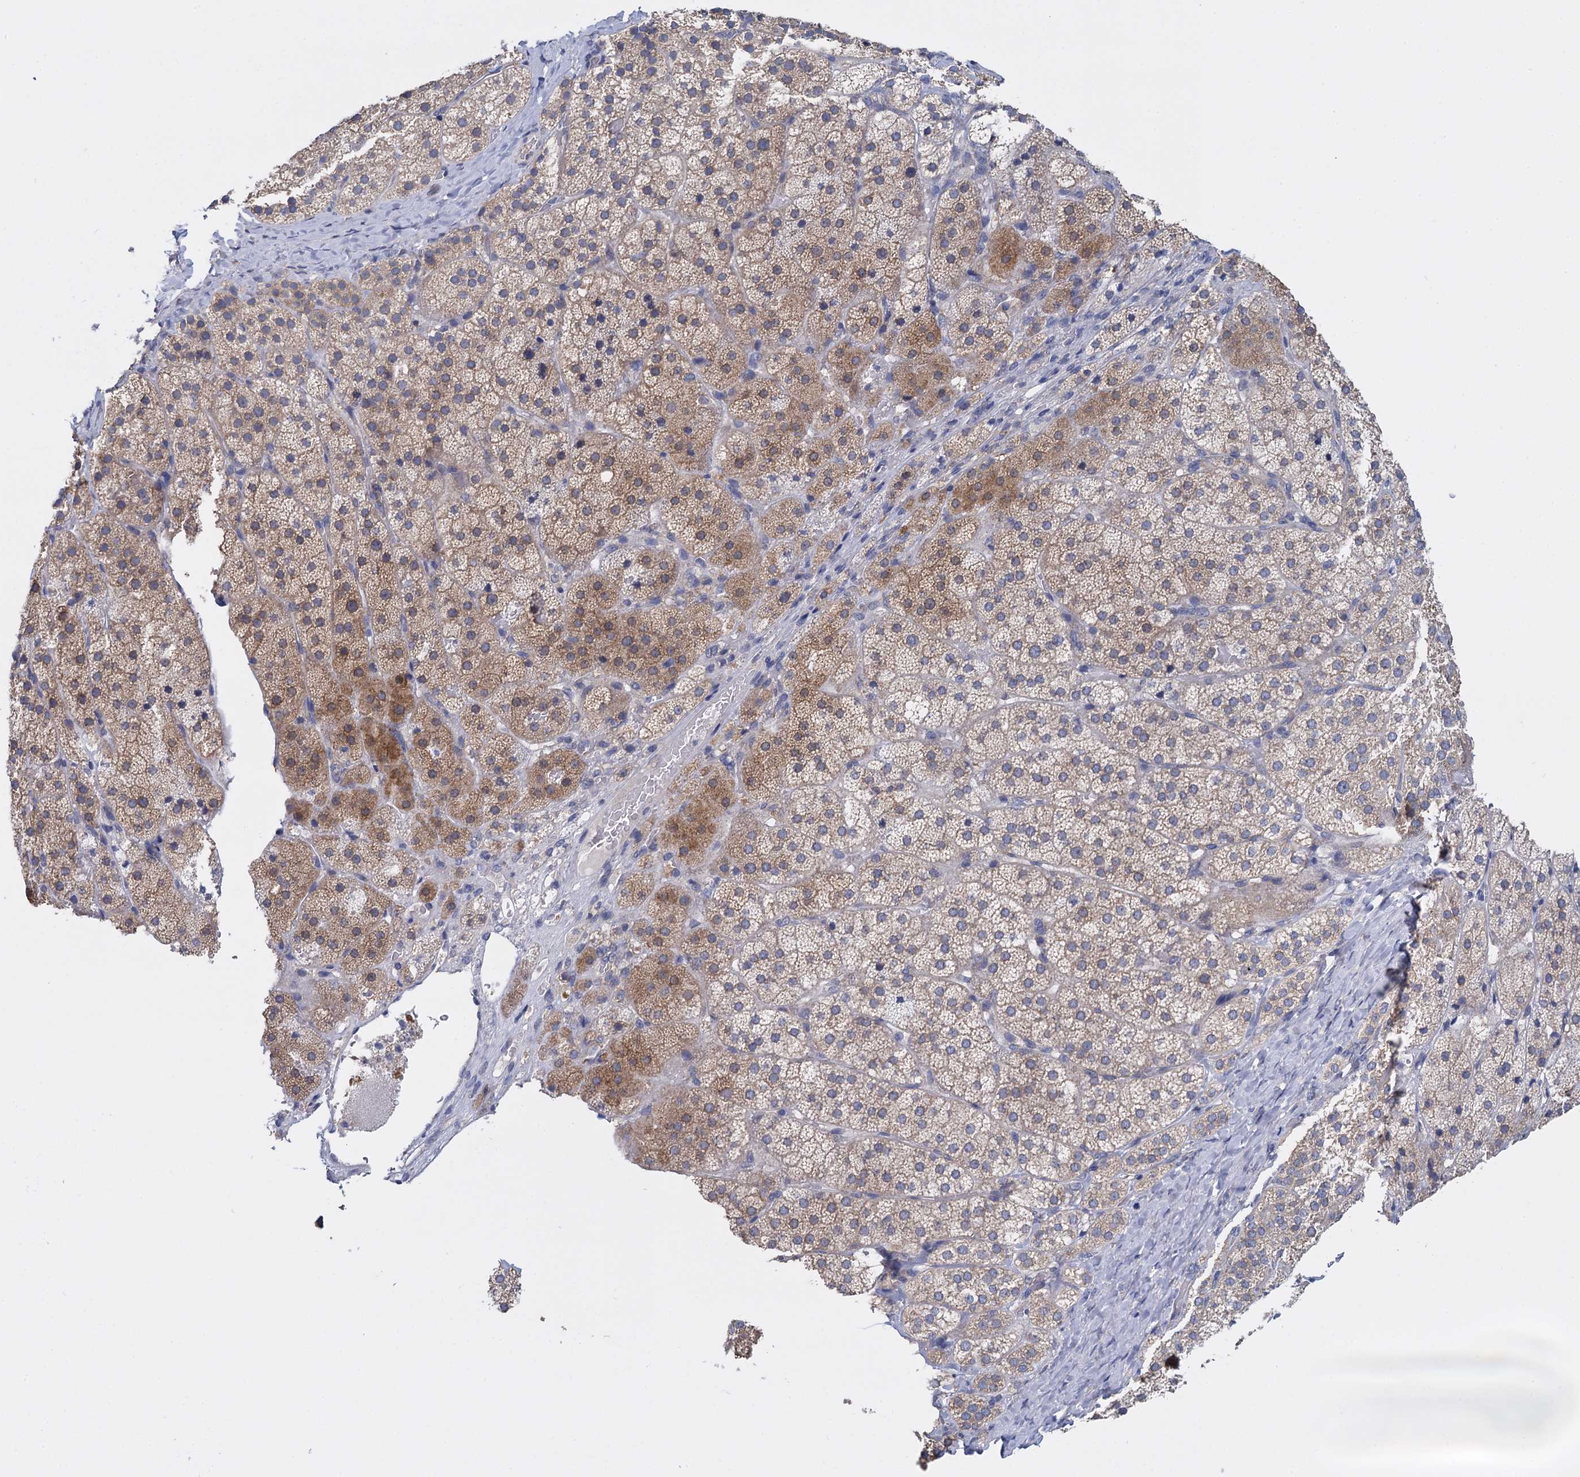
{"staining": {"intensity": "moderate", "quantity": ">75%", "location": "cytoplasmic/membranous"}, "tissue": "adrenal gland", "cell_type": "Glandular cells", "image_type": "normal", "snomed": [{"axis": "morphology", "description": "Normal tissue, NOS"}, {"axis": "topography", "description": "Adrenal gland"}], "caption": "IHC of normal adrenal gland exhibits medium levels of moderate cytoplasmic/membranous expression in about >75% of glandular cells.", "gene": "GSTM2", "patient": {"sex": "female", "age": 44}}